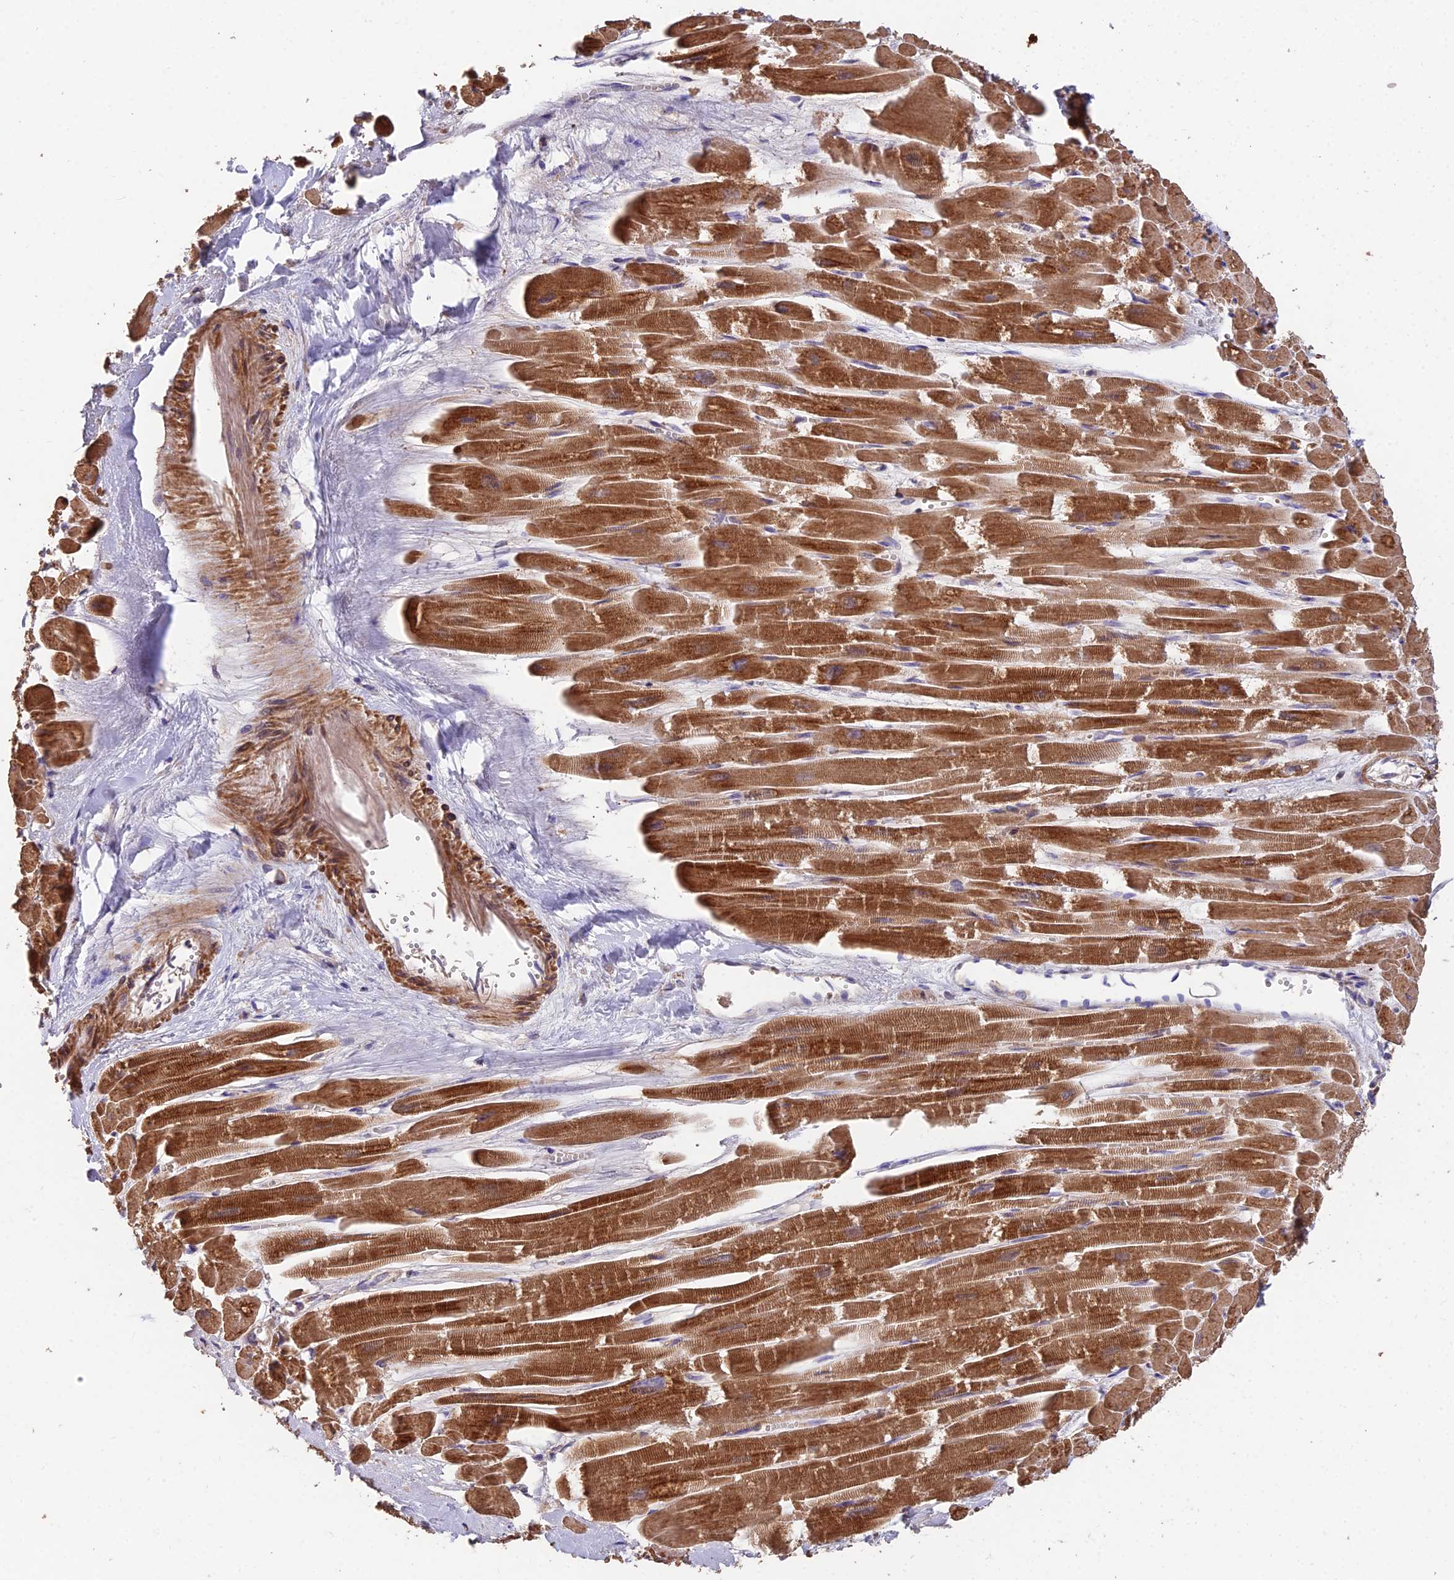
{"staining": {"intensity": "strong", "quantity": ">75%", "location": "cytoplasmic/membranous"}, "tissue": "heart muscle", "cell_type": "Cardiomyocytes", "image_type": "normal", "snomed": [{"axis": "morphology", "description": "Normal tissue, NOS"}, {"axis": "topography", "description": "Heart"}], "caption": "Heart muscle stained for a protein (brown) shows strong cytoplasmic/membranous positive expression in about >75% of cardiomyocytes.", "gene": "IFT22", "patient": {"sex": "male", "age": 54}}